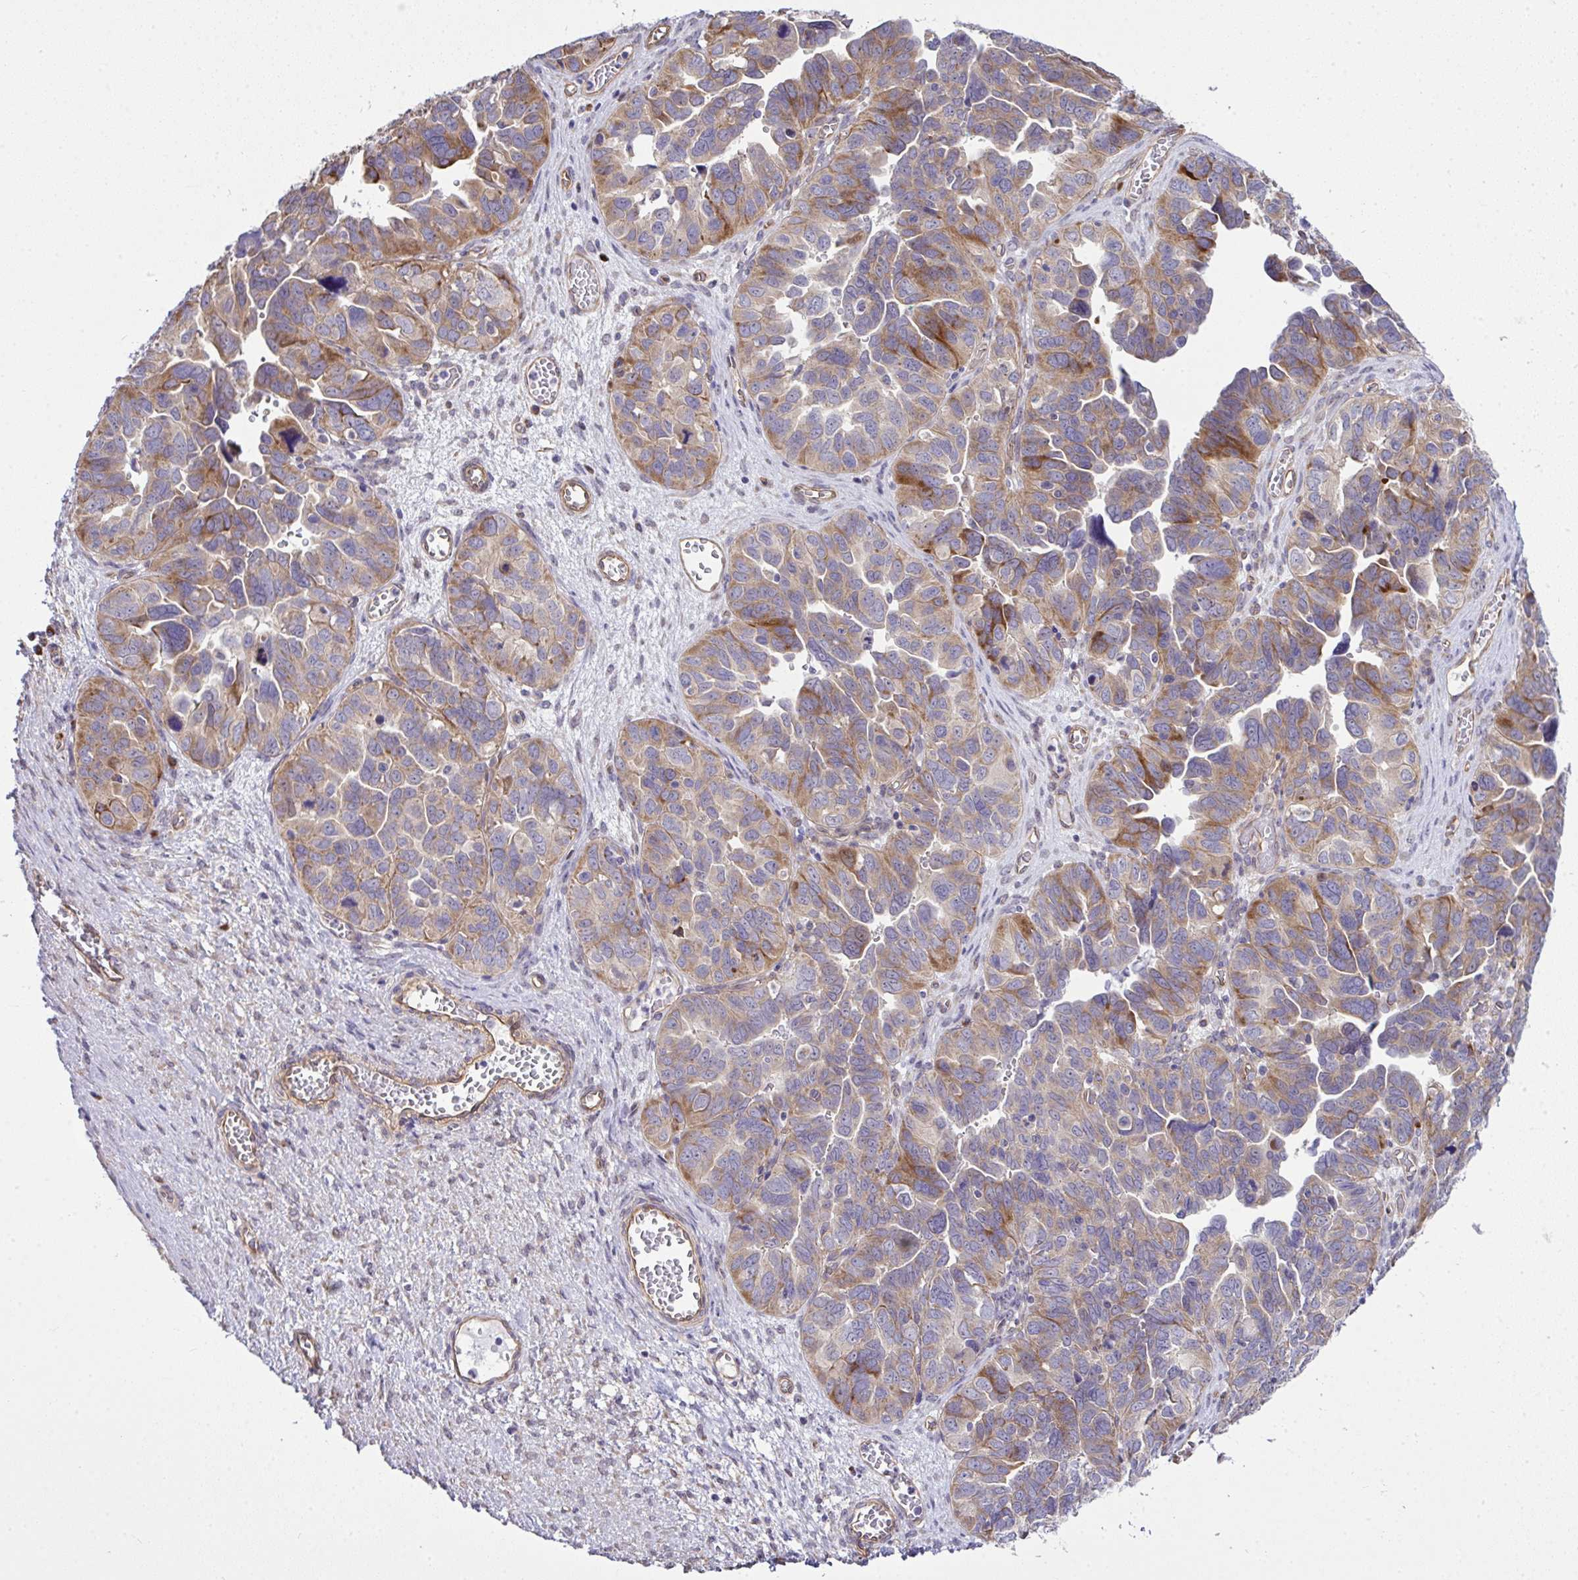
{"staining": {"intensity": "moderate", "quantity": "25%-75%", "location": "cytoplasmic/membranous"}, "tissue": "ovarian cancer", "cell_type": "Tumor cells", "image_type": "cancer", "snomed": [{"axis": "morphology", "description": "Cystadenocarcinoma, serous, NOS"}, {"axis": "topography", "description": "Ovary"}], "caption": "Protein staining of ovarian cancer (serous cystadenocarcinoma) tissue reveals moderate cytoplasmic/membranous expression in about 25%-75% of tumor cells. The staining is performed using DAB brown chromogen to label protein expression. The nuclei are counter-stained blue using hematoxylin.", "gene": "RSKR", "patient": {"sex": "female", "age": 64}}